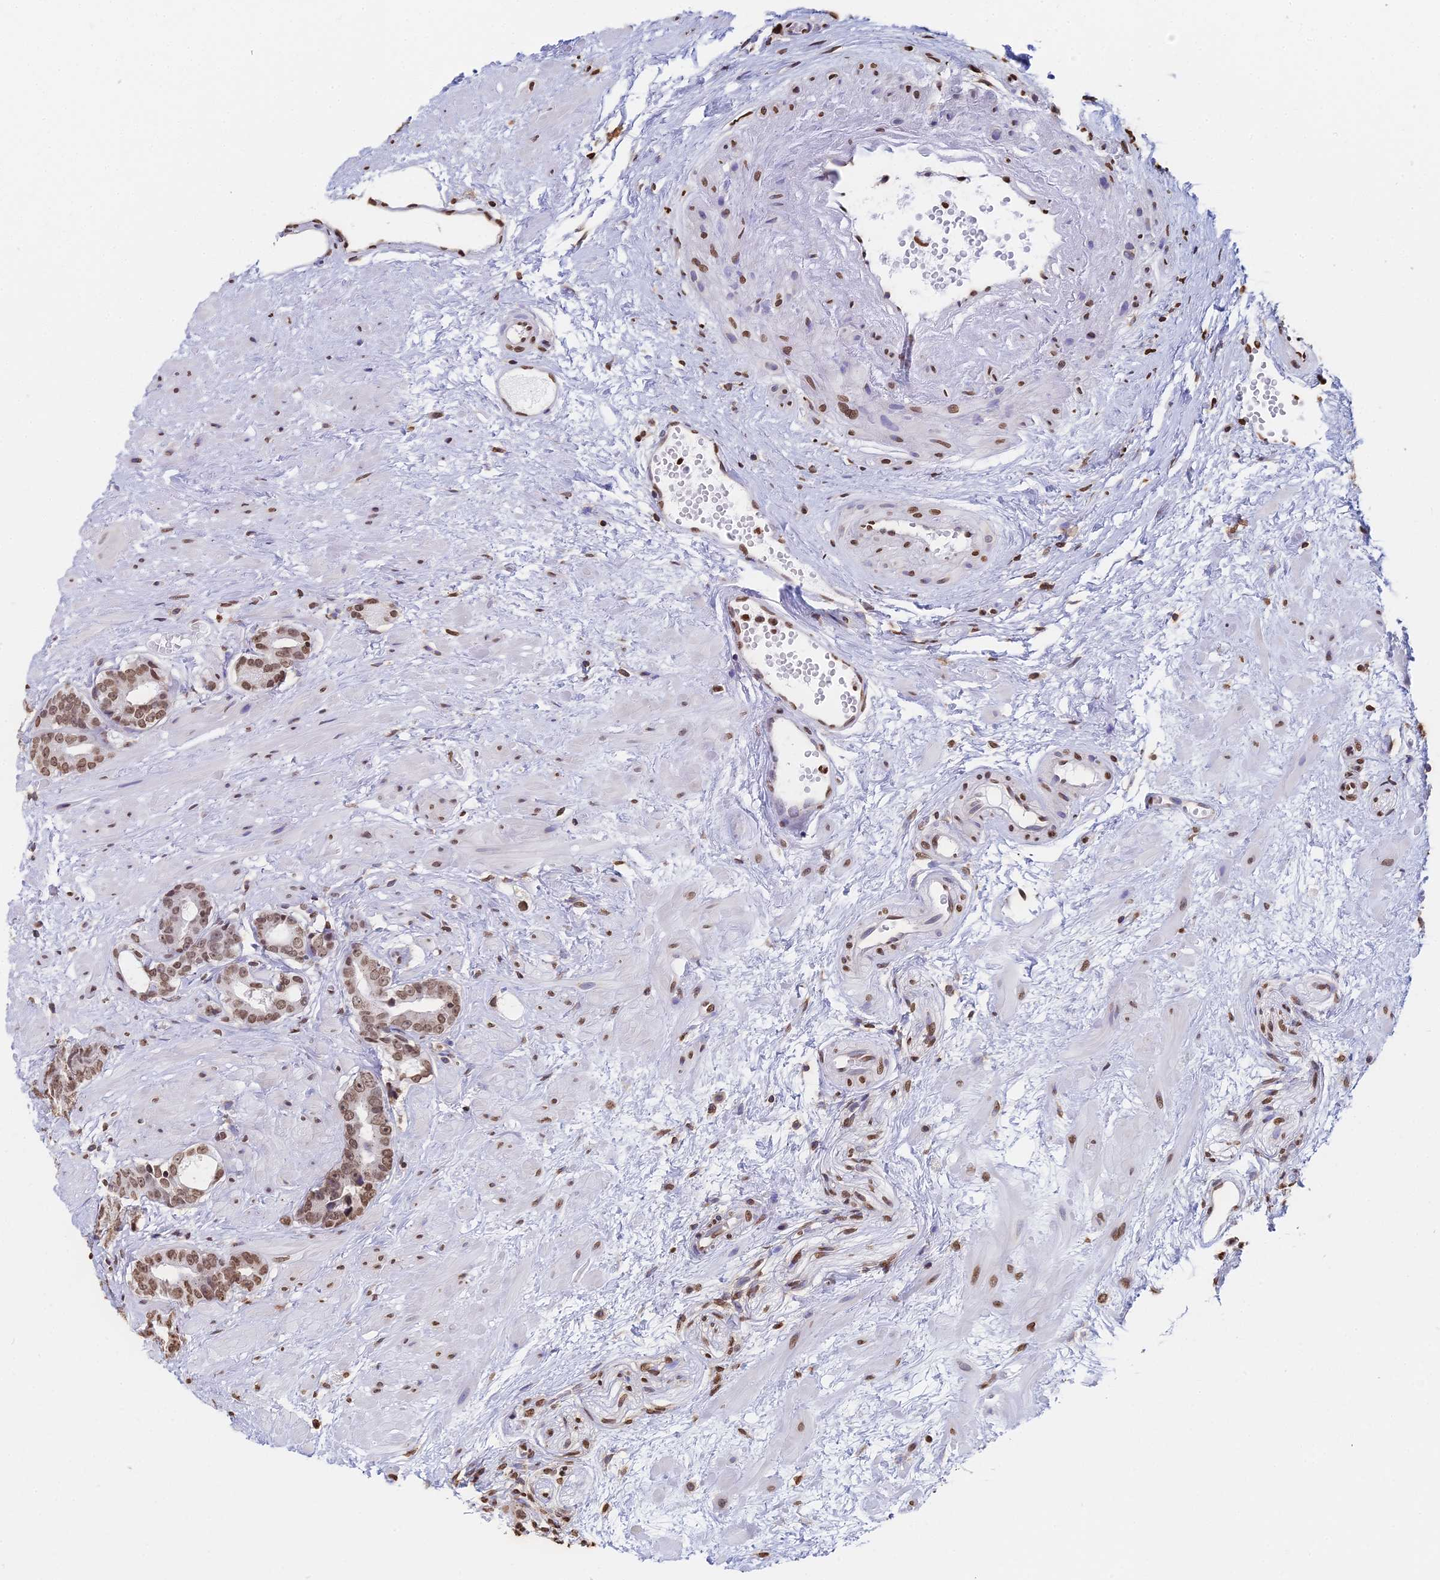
{"staining": {"intensity": "moderate", "quantity": ">75%", "location": "nuclear"}, "tissue": "prostate cancer", "cell_type": "Tumor cells", "image_type": "cancer", "snomed": [{"axis": "morphology", "description": "Adenocarcinoma, Low grade"}, {"axis": "topography", "description": "Prostate"}], "caption": "Prostate adenocarcinoma (low-grade) stained with a protein marker shows moderate staining in tumor cells.", "gene": "GBP3", "patient": {"sex": "male", "age": 64}}